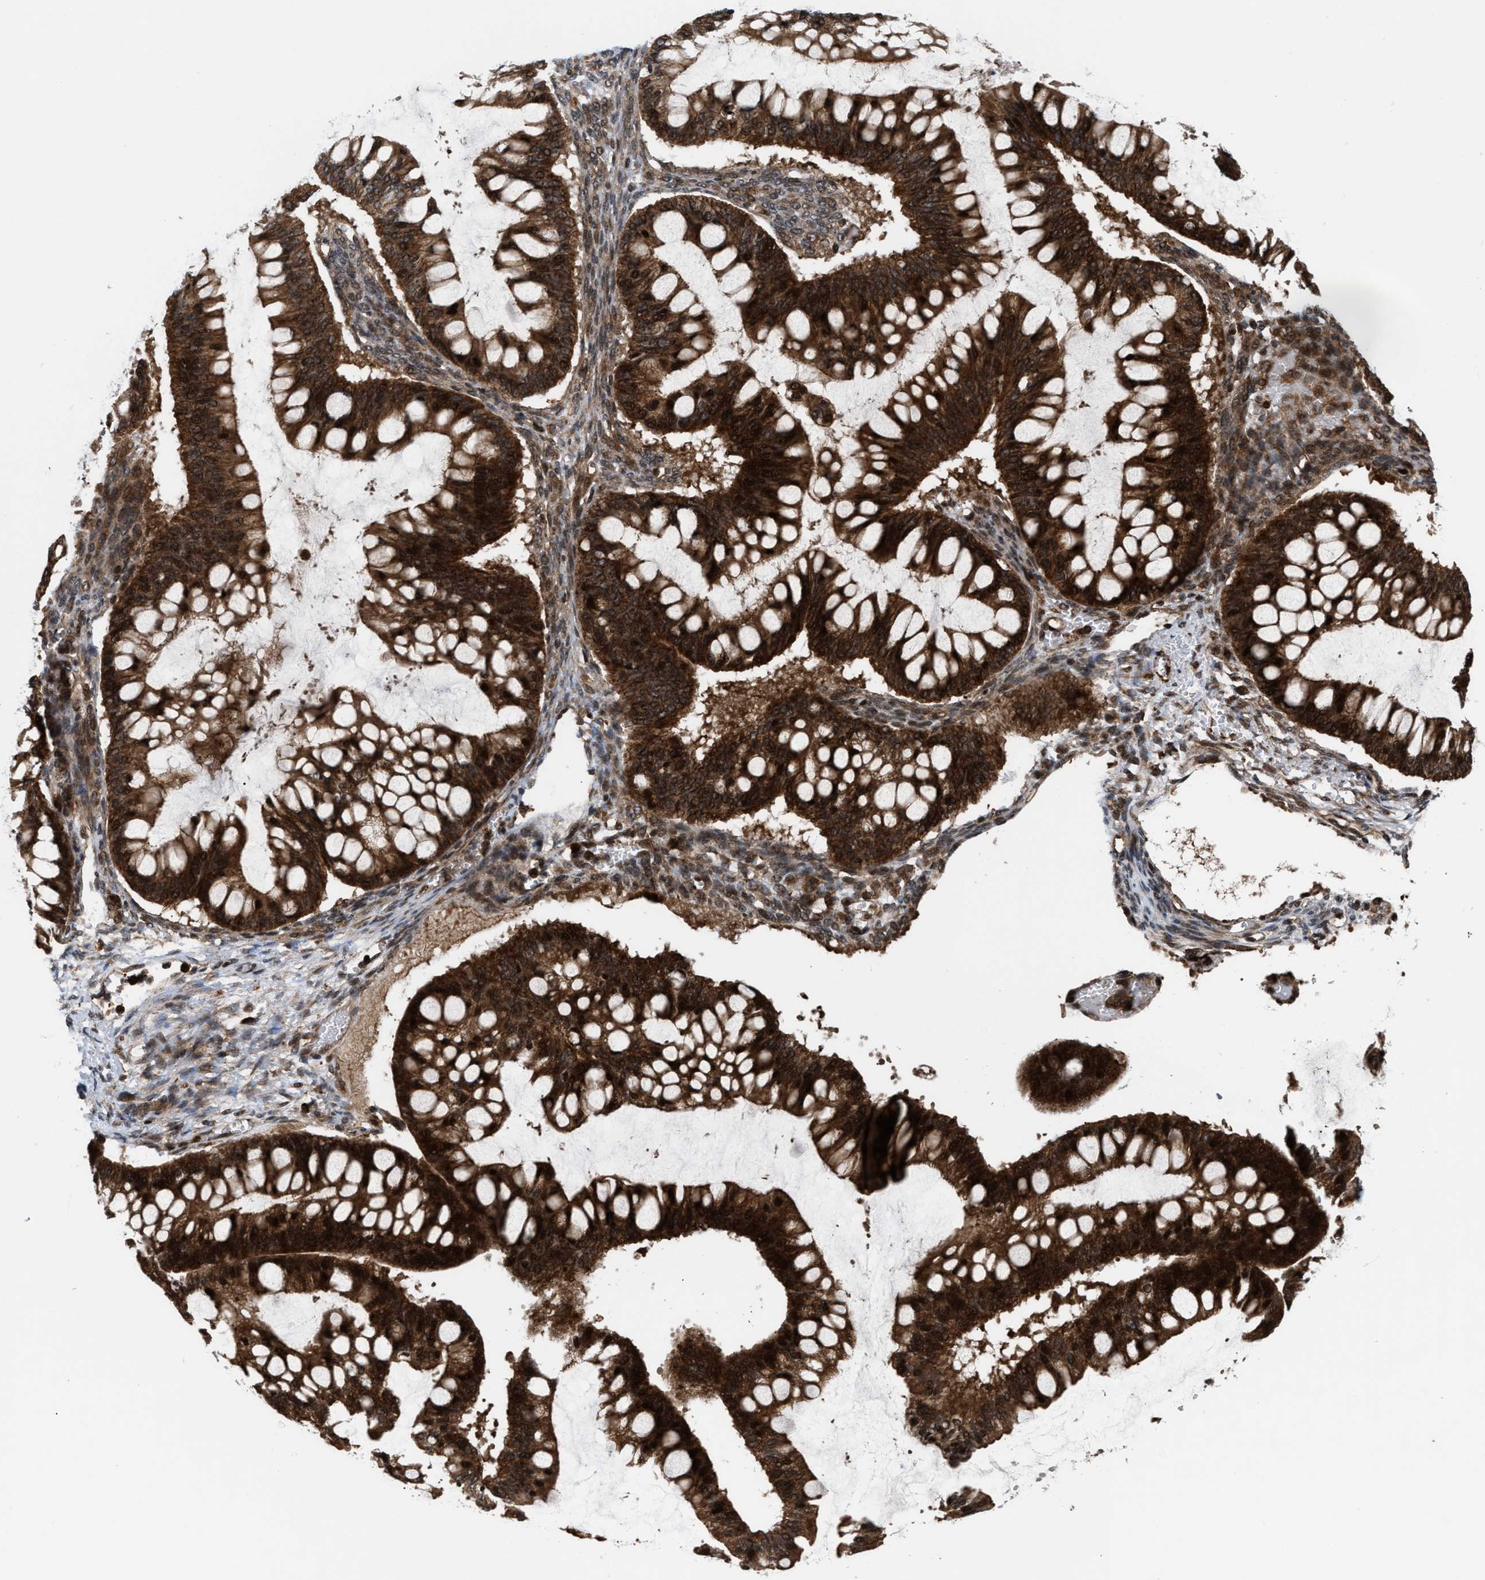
{"staining": {"intensity": "strong", "quantity": ">75%", "location": "cytoplasmic/membranous,nuclear"}, "tissue": "ovarian cancer", "cell_type": "Tumor cells", "image_type": "cancer", "snomed": [{"axis": "morphology", "description": "Cystadenocarcinoma, mucinous, NOS"}, {"axis": "topography", "description": "Ovary"}], "caption": "Immunohistochemical staining of mucinous cystadenocarcinoma (ovarian) shows strong cytoplasmic/membranous and nuclear protein staining in approximately >75% of tumor cells.", "gene": "STAU2", "patient": {"sex": "female", "age": 73}}